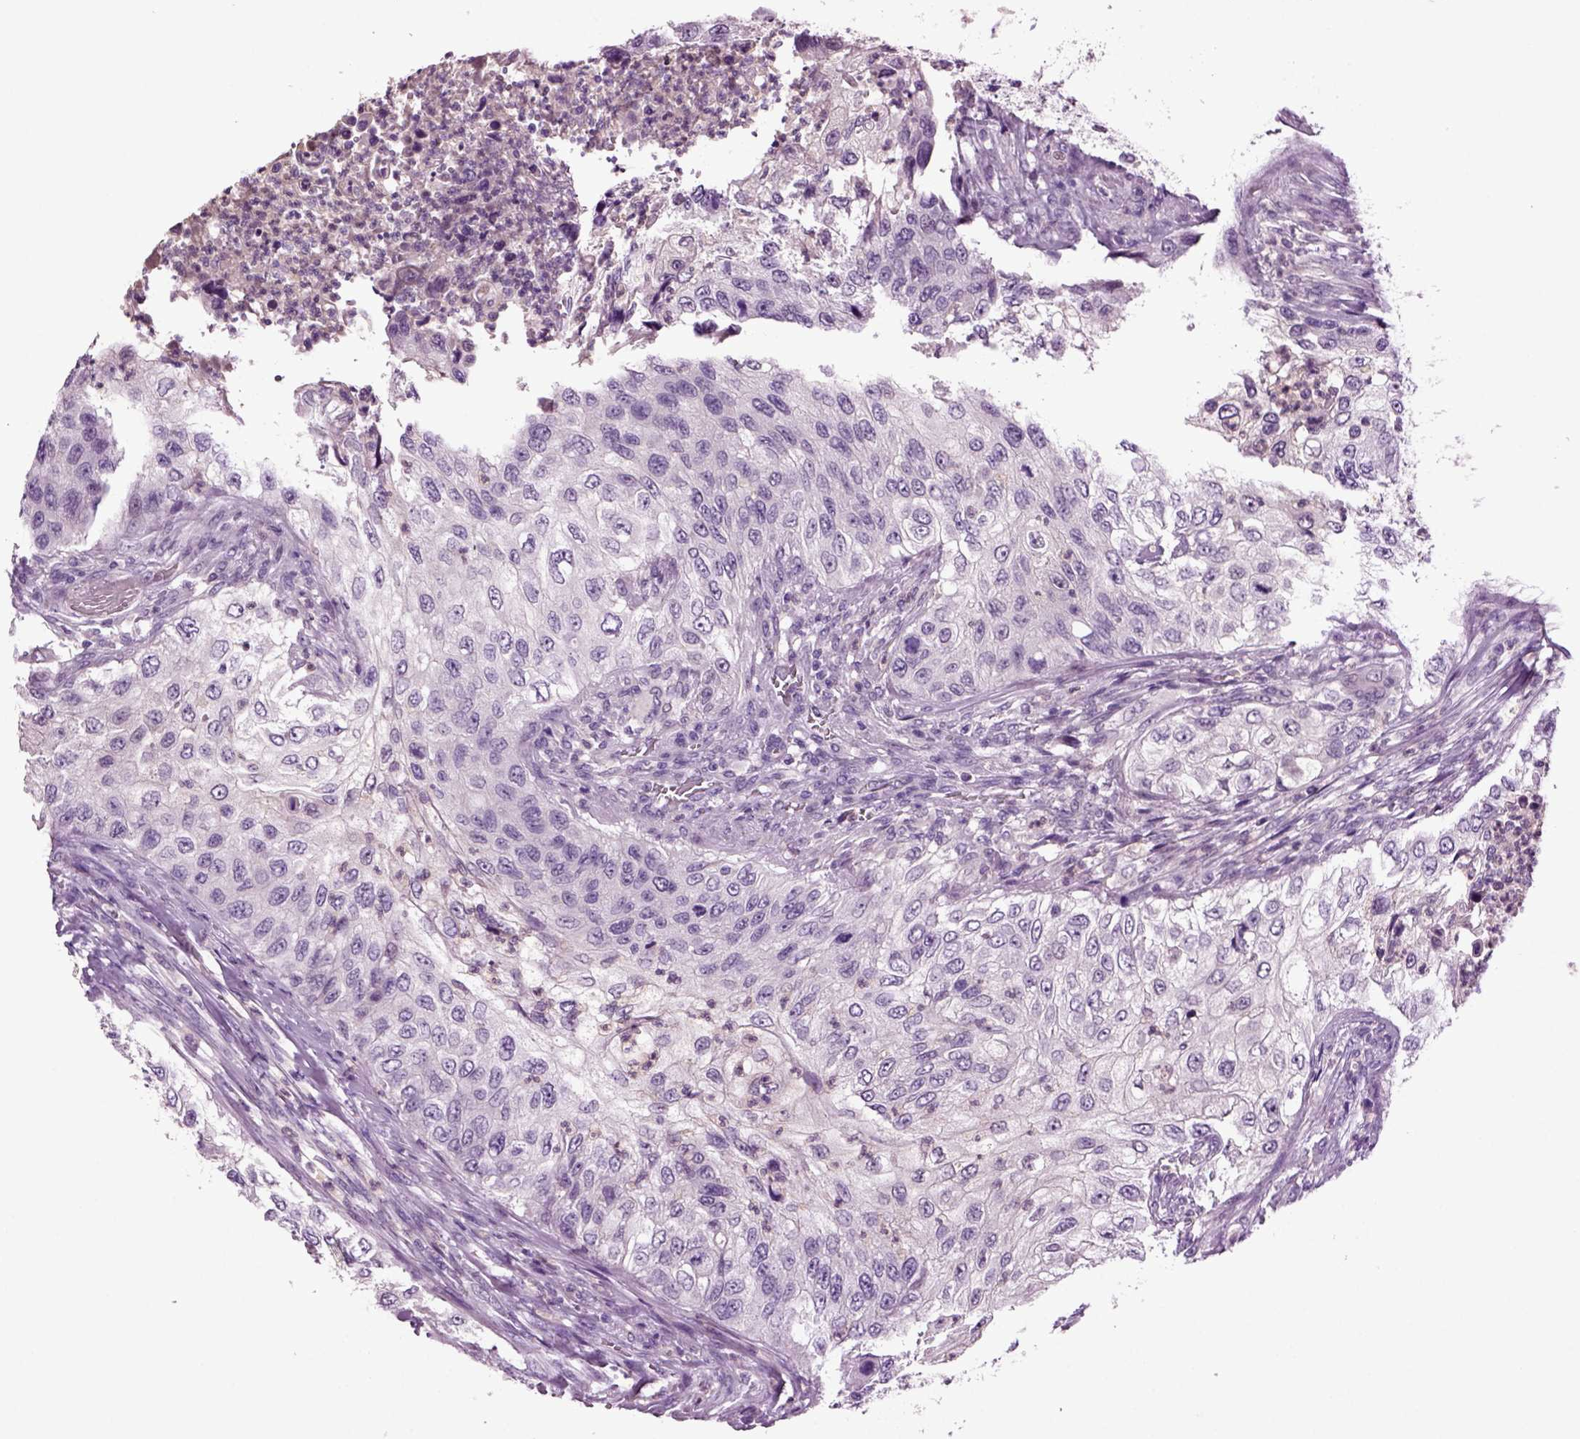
{"staining": {"intensity": "negative", "quantity": "none", "location": "none"}, "tissue": "urothelial cancer", "cell_type": "Tumor cells", "image_type": "cancer", "snomed": [{"axis": "morphology", "description": "Urothelial carcinoma, High grade"}, {"axis": "topography", "description": "Urinary bladder"}], "caption": "DAB immunohistochemical staining of urothelial carcinoma (high-grade) shows no significant expression in tumor cells.", "gene": "FGF11", "patient": {"sex": "female", "age": 60}}